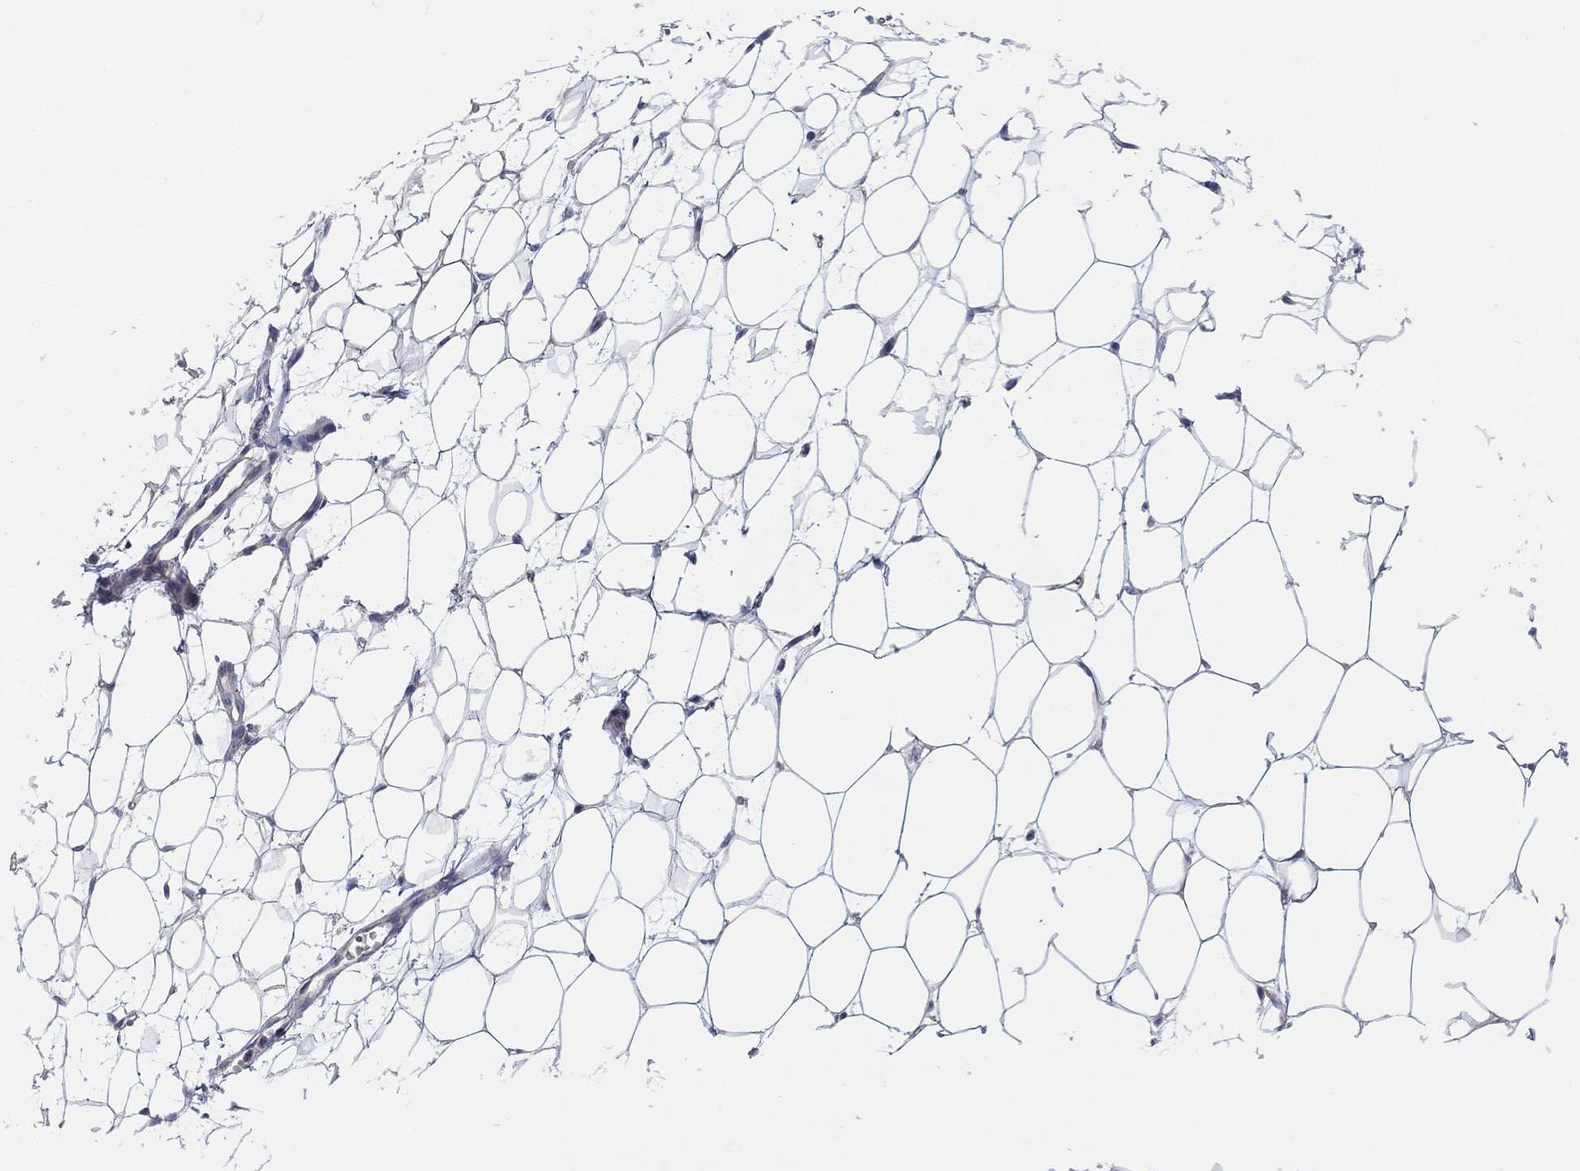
{"staining": {"intensity": "negative", "quantity": "none", "location": "none"}, "tissue": "breast", "cell_type": "Adipocytes", "image_type": "normal", "snomed": [{"axis": "morphology", "description": "Normal tissue, NOS"}, {"axis": "topography", "description": "Breast"}], "caption": "Breast was stained to show a protein in brown. There is no significant staining in adipocytes. (DAB immunohistochemistry with hematoxylin counter stain).", "gene": "AMN1", "patient": {"sex": "female", "age": 37}}